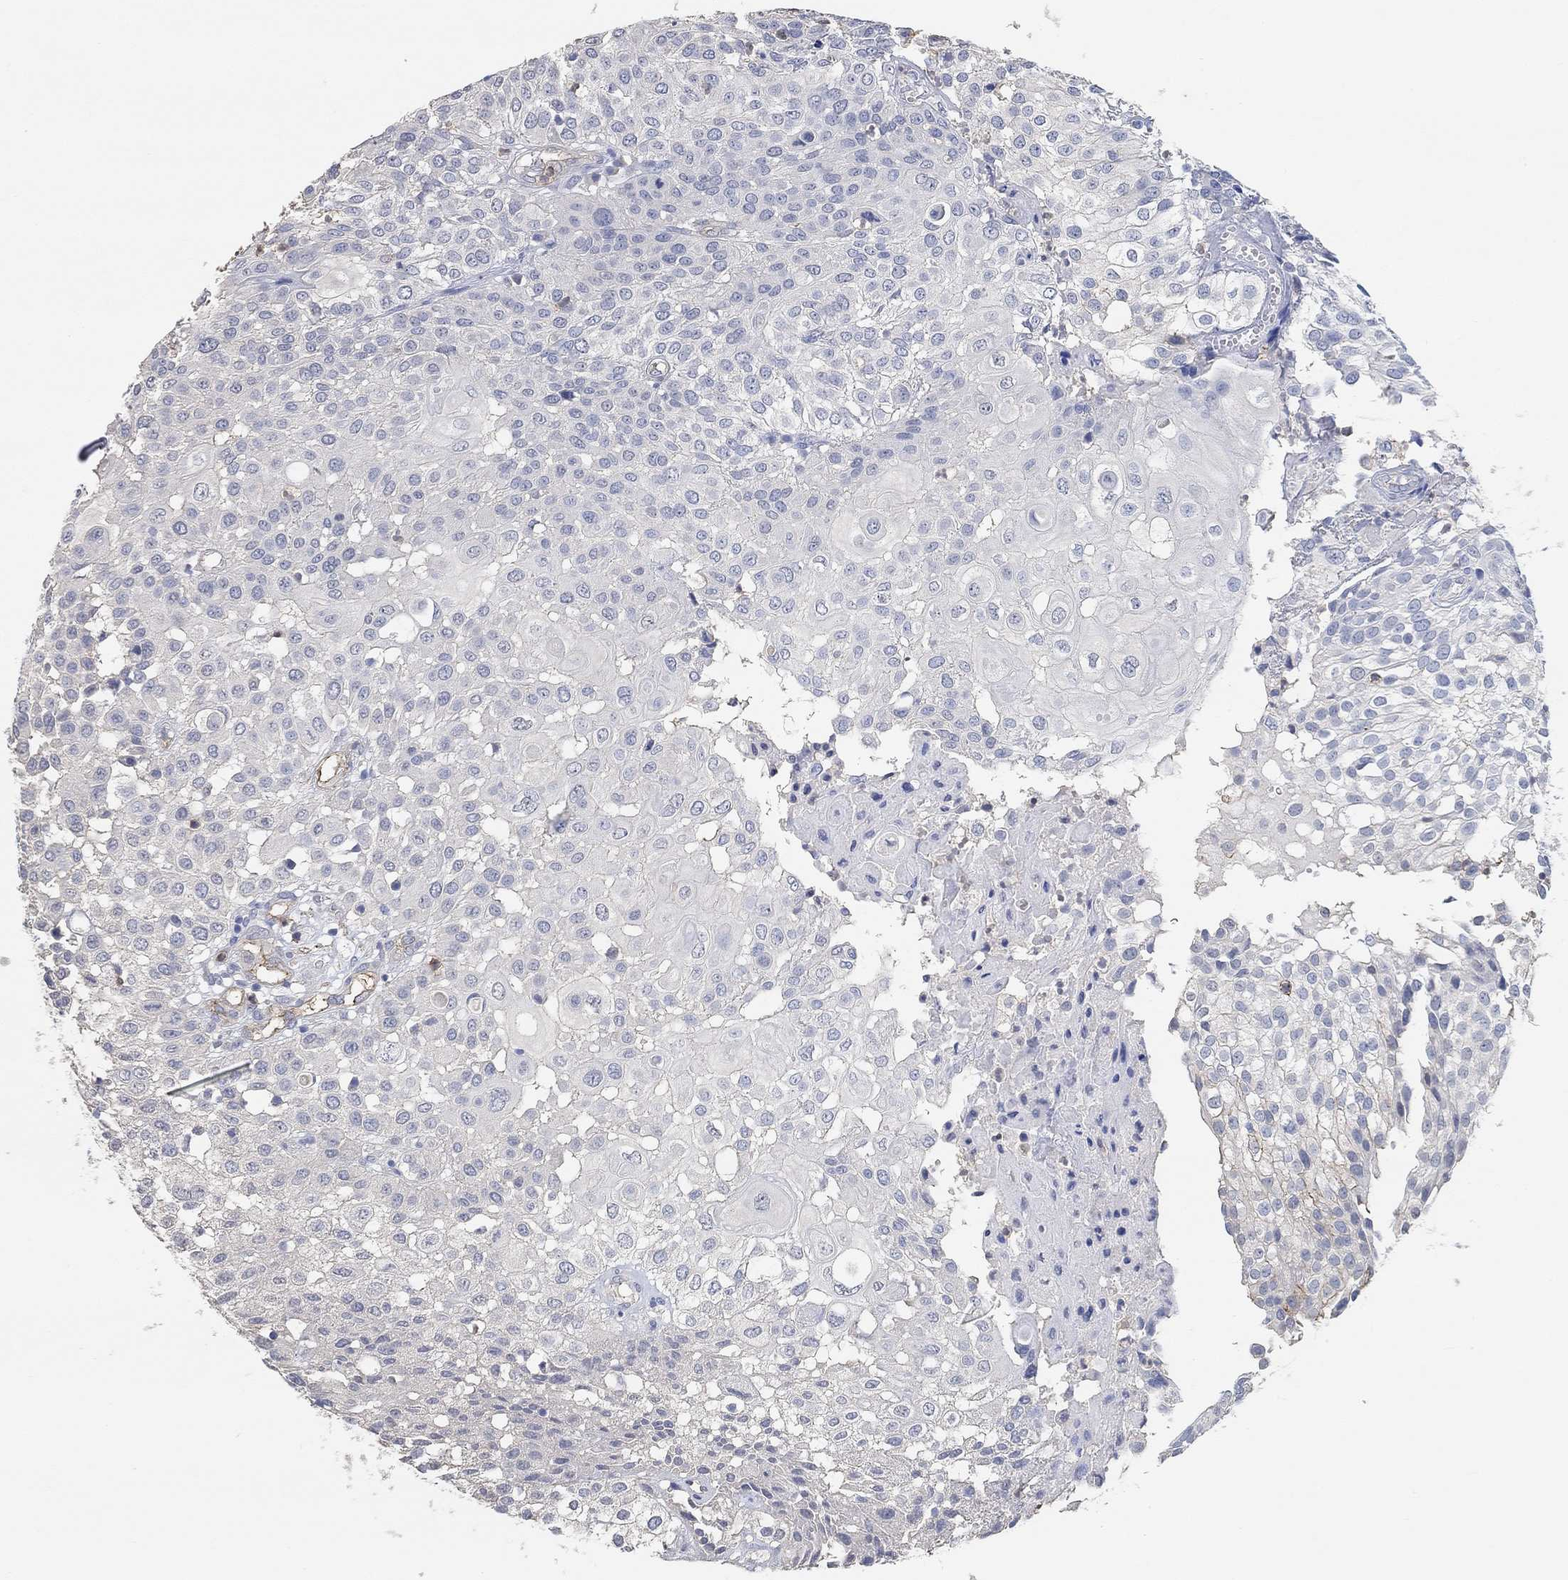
{"staining": {"intensity": "negative", "quantity": "none", "location": "none"}, "tissue": "urothelial cancer", "cell_type": "Tumor cells", "image_type": "cancer", "snomed": [{"axis": "morphology", "description": "Urothelial carcinoma, High grade"}, {"axis": "topography", "description": "Urinary bladder"}], "caption": "Immunohistochemical staining of human high-grade urothelial carcinoma displays no significant positivity in tumor cells.", "gene": "SYT16", "patient": {"sex": "female", "age": 79}}